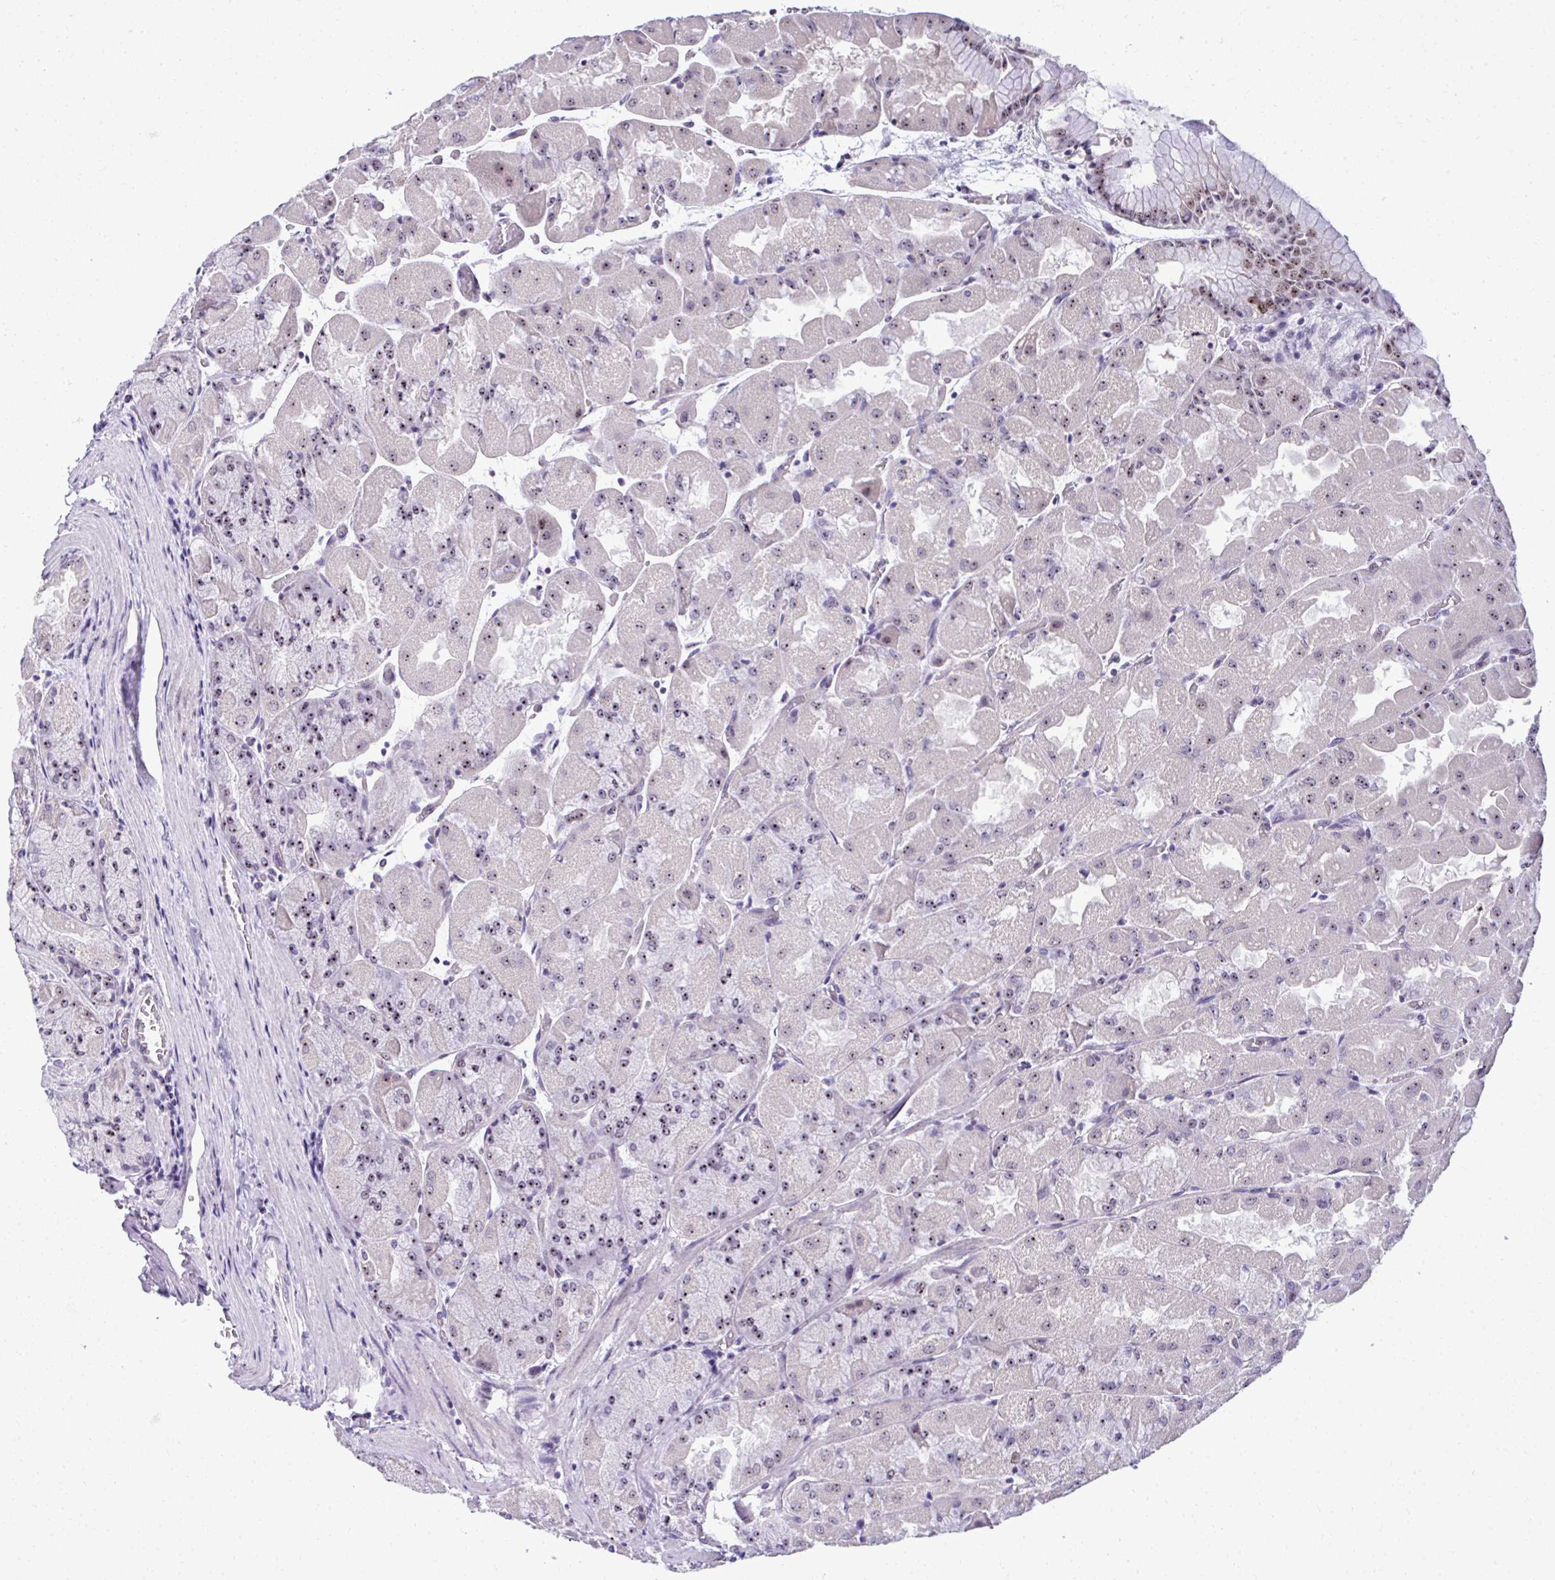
{"staining": {"intensity": "moderate", "quantity": ">75%", "location": "nuclear"}, "tissue": "stomach", "cell_type": "Glandular cells", "image_type": "normal", "snomed": [{"axis": "morphology", "description": "Normal tissue, NOS"}, {"axis": "topography", "description": "Stomach"}], "caption": "High-power microscopy captured an immunohistochemistry histopathology image of unremarkable stomach, revealing moderate nuclear positivity in approximately >75% of glandular cells. The protein of interest is shown in brown color, while the nuclei are stained blue.", "gene": "CEP72", "patient": {"sex": "female", "age": 61}}